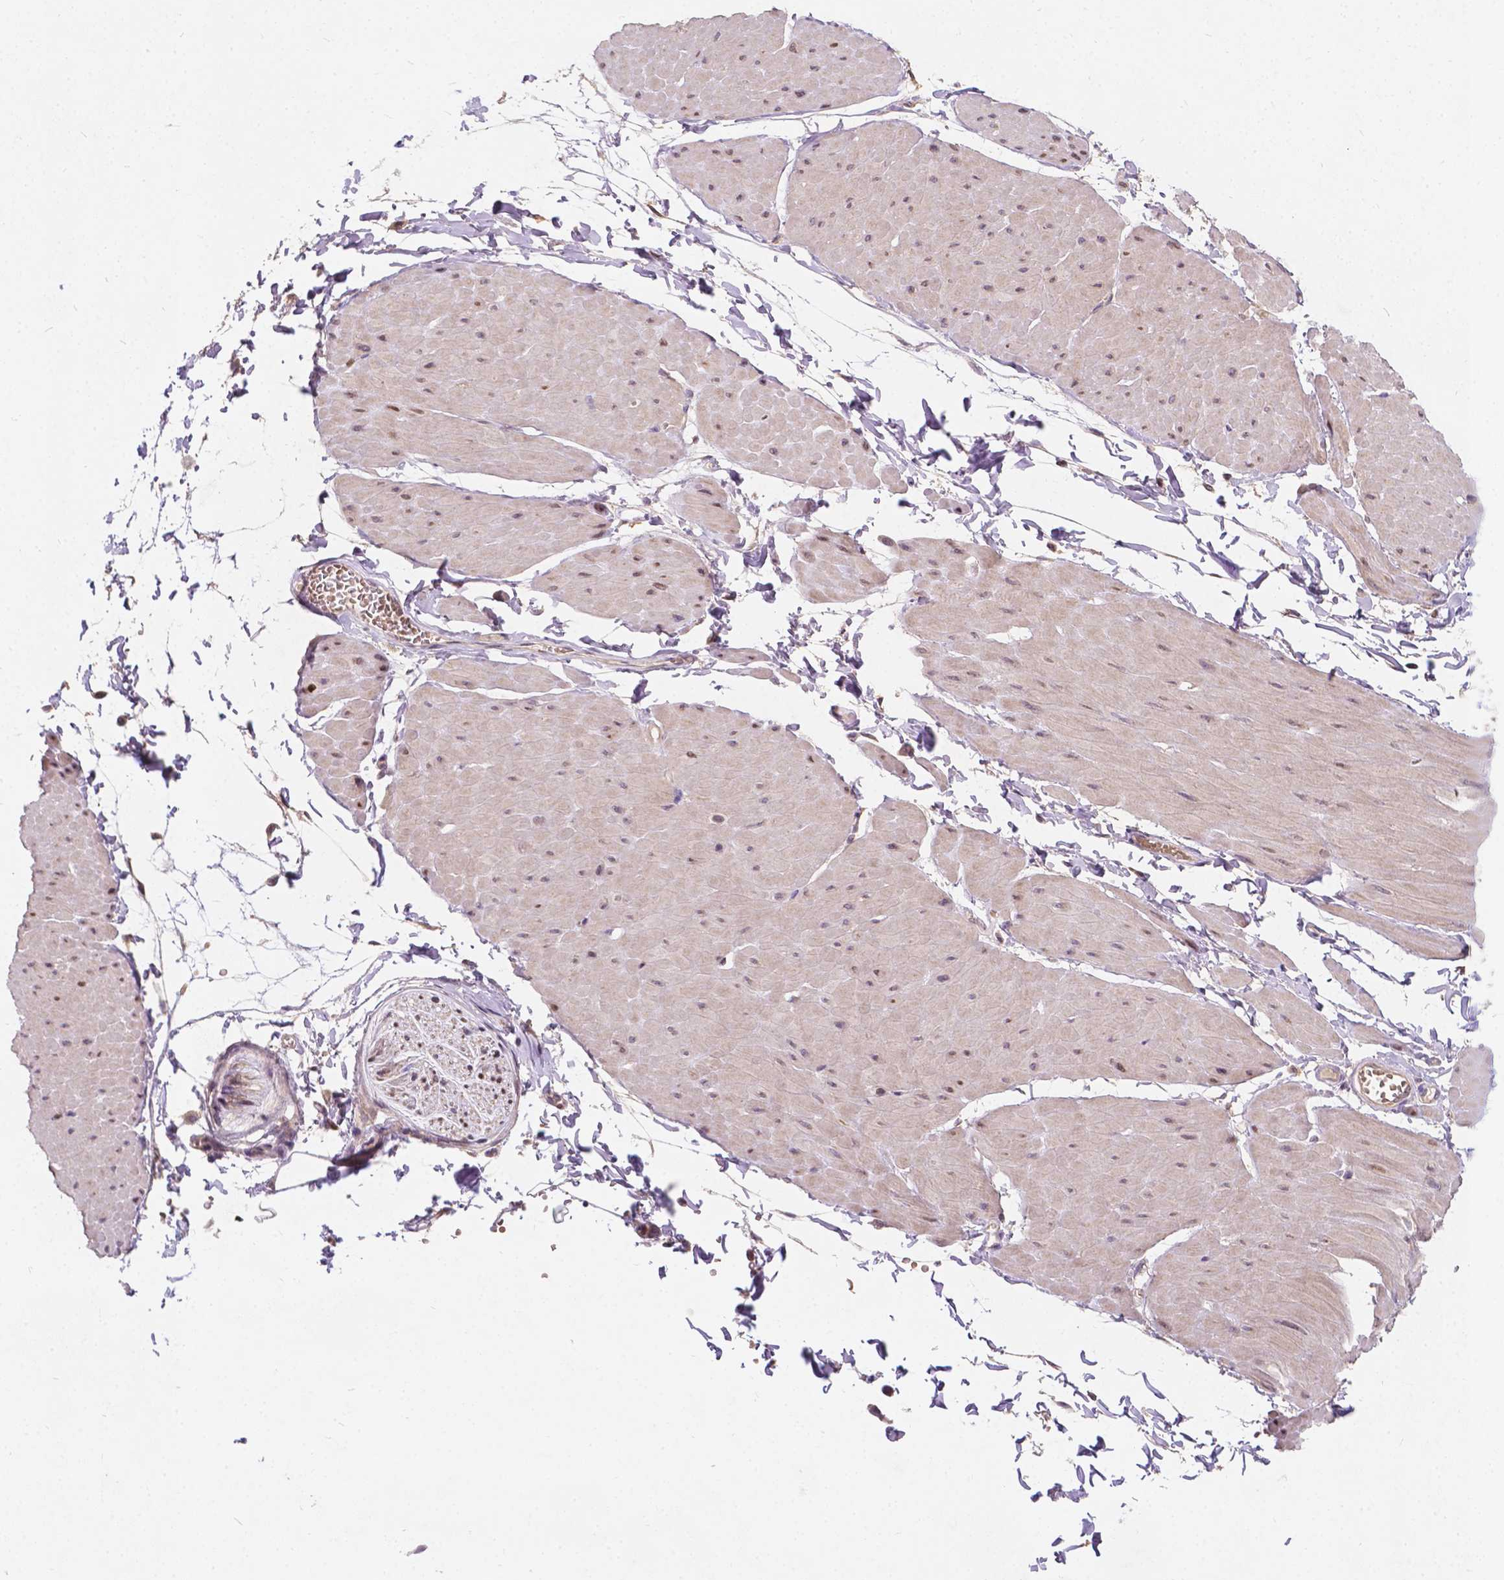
{"staining": {"intensity": "moderate", "quantity": ">75%", "location": "cytoplasmic/membranous,nuclear"}, "tissue": "adipose tissue", "cell_type": "Adipocytes", "image_type": "normal", "snomed": [{"axis": "morphology", "description": "Normal tissue, NOS"}, {"axis": "topography", "description": "Smooth muscle"}, {"axis": "topography", "description": "Peripheral nerve tissue"}], "caption": "A photomicrograph of human adipose tissue stained for a protein demonstrates moderate cytoplasmic/membranous,nuclear brown staining in adipocytes. Using DAB (brown) and hematoxylin (blue) stains, captured at high magnification using brightfield microscopy.", "gene": "DUSP16", "patient": {"sex": "male", "age": 58}}